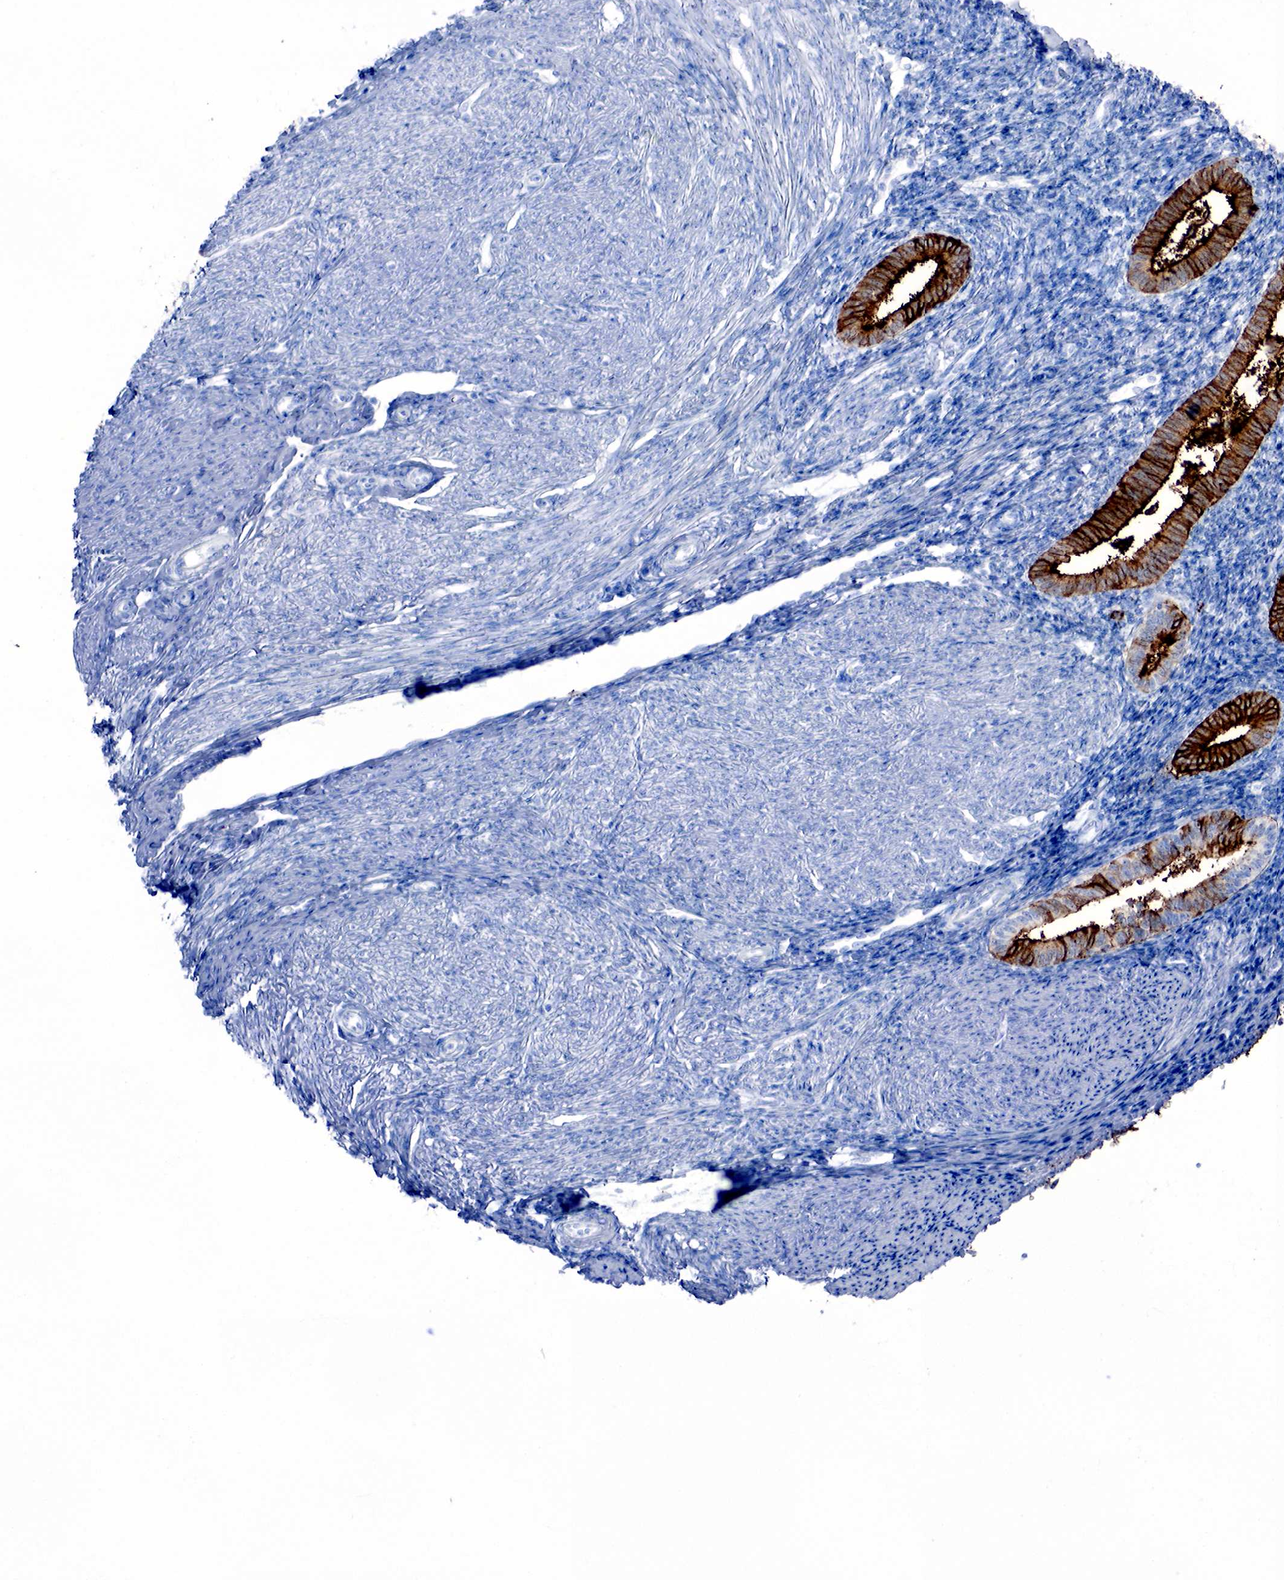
{"staining": {"intensity": "negative", "quantity": "none", "location": "none"}, "tissue": "endometrium", "cell_type": "Cells in endometrial stroma", "image_type": "normal", "snomed": [{"axis": "morphology", "description": "Normal tissue, NOS"}, {"axis": "topography", "description": "Endometrium"}], "caption": "An IHC photomicrograph of unremarkable endometrium is shown. There is no staining in cells in endometrial stroma of endometrium. The staining is performed using DAB brown chromogen with nuclei counter-stained in using hematoxylin.", "gene": "FUT4", "patient": {"sex": "female", "age": 52}}